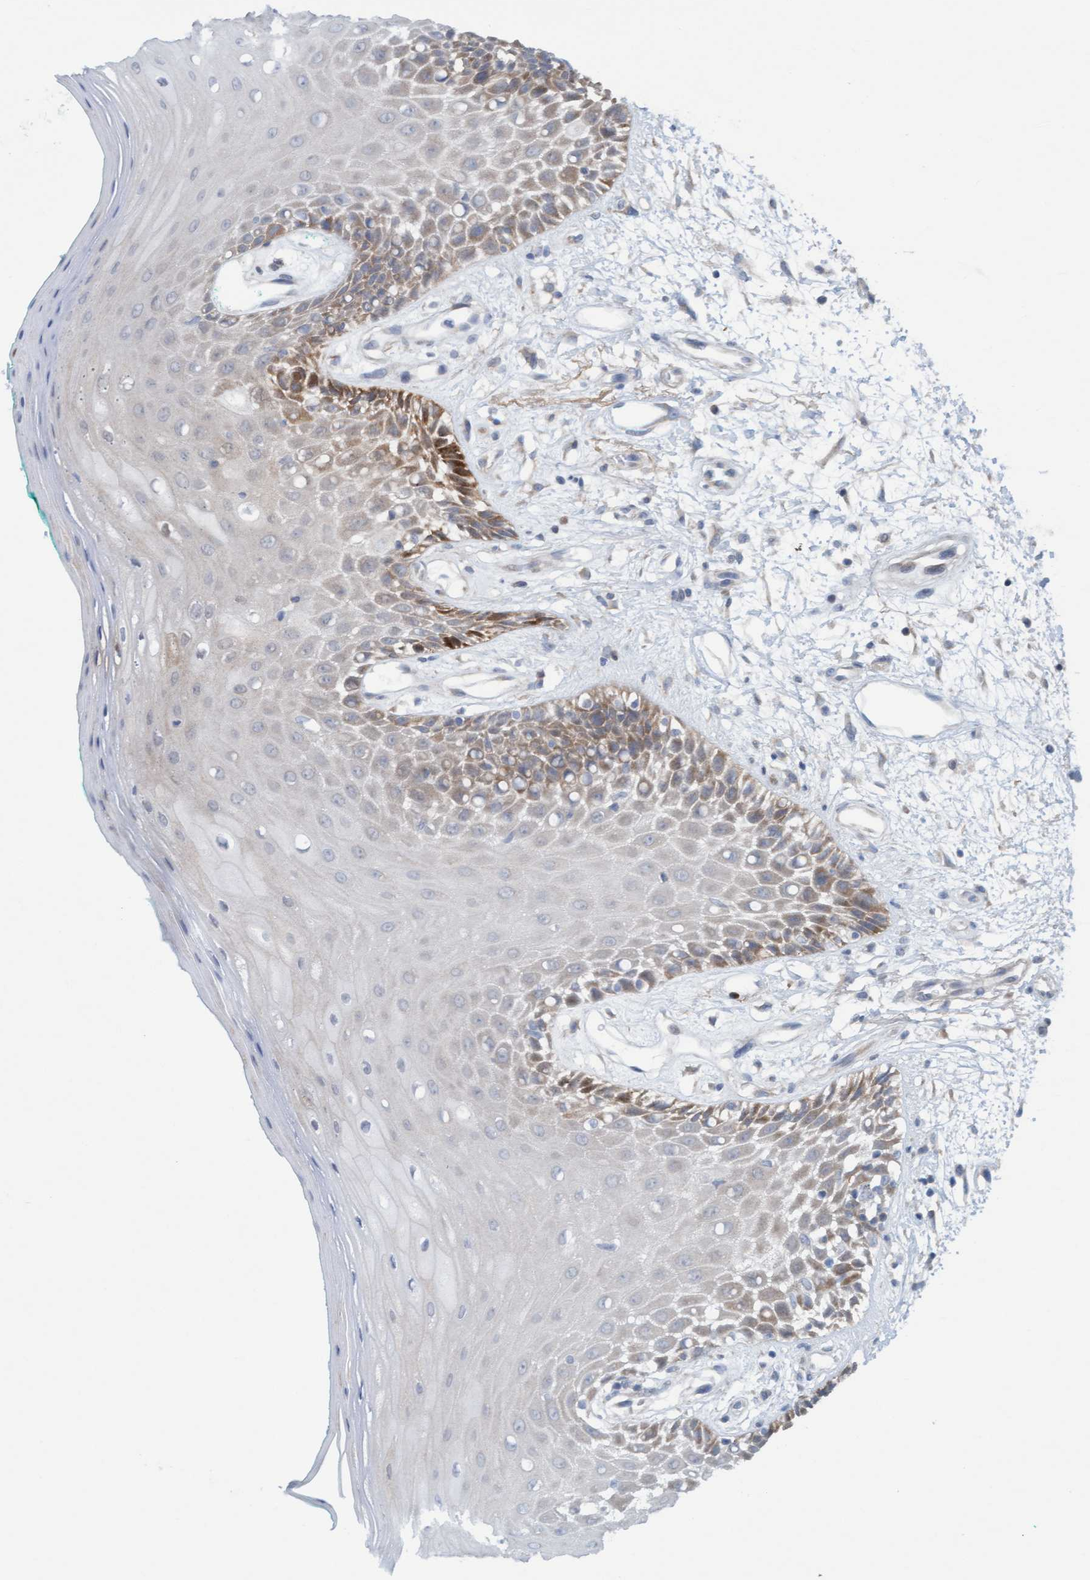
{"staining": {"intensity": "moderate", "quantity": "<25%", "location": "cytoplasmic/membranous"}, "tissue": "oral mucosa", "cell_type": "Squamous epithelial cells", "image_type": "normal", "snomed": [{"axis": "morphology", "description": "Normal tissue, NOS"}, {"axis": "morphology", "description": "Squamous cell carcinoma, NOS"}, {"axis": "topography", "description": "Skeletal muscle"}, {"axis": "topography", "description": "Oral tissue"}, {"axis": "topography", "description": "Head-Neck"}], "caption": "Moderate cytoplasmic/membranous protein expression is present in approximately <25% of squamous epithelial cells in oral mucosa. (brown staining indicates protein expression, while blue staining denotes nuclei).", "gene": "KLHL25", "patient": {"sex": "female", "age": 84}}